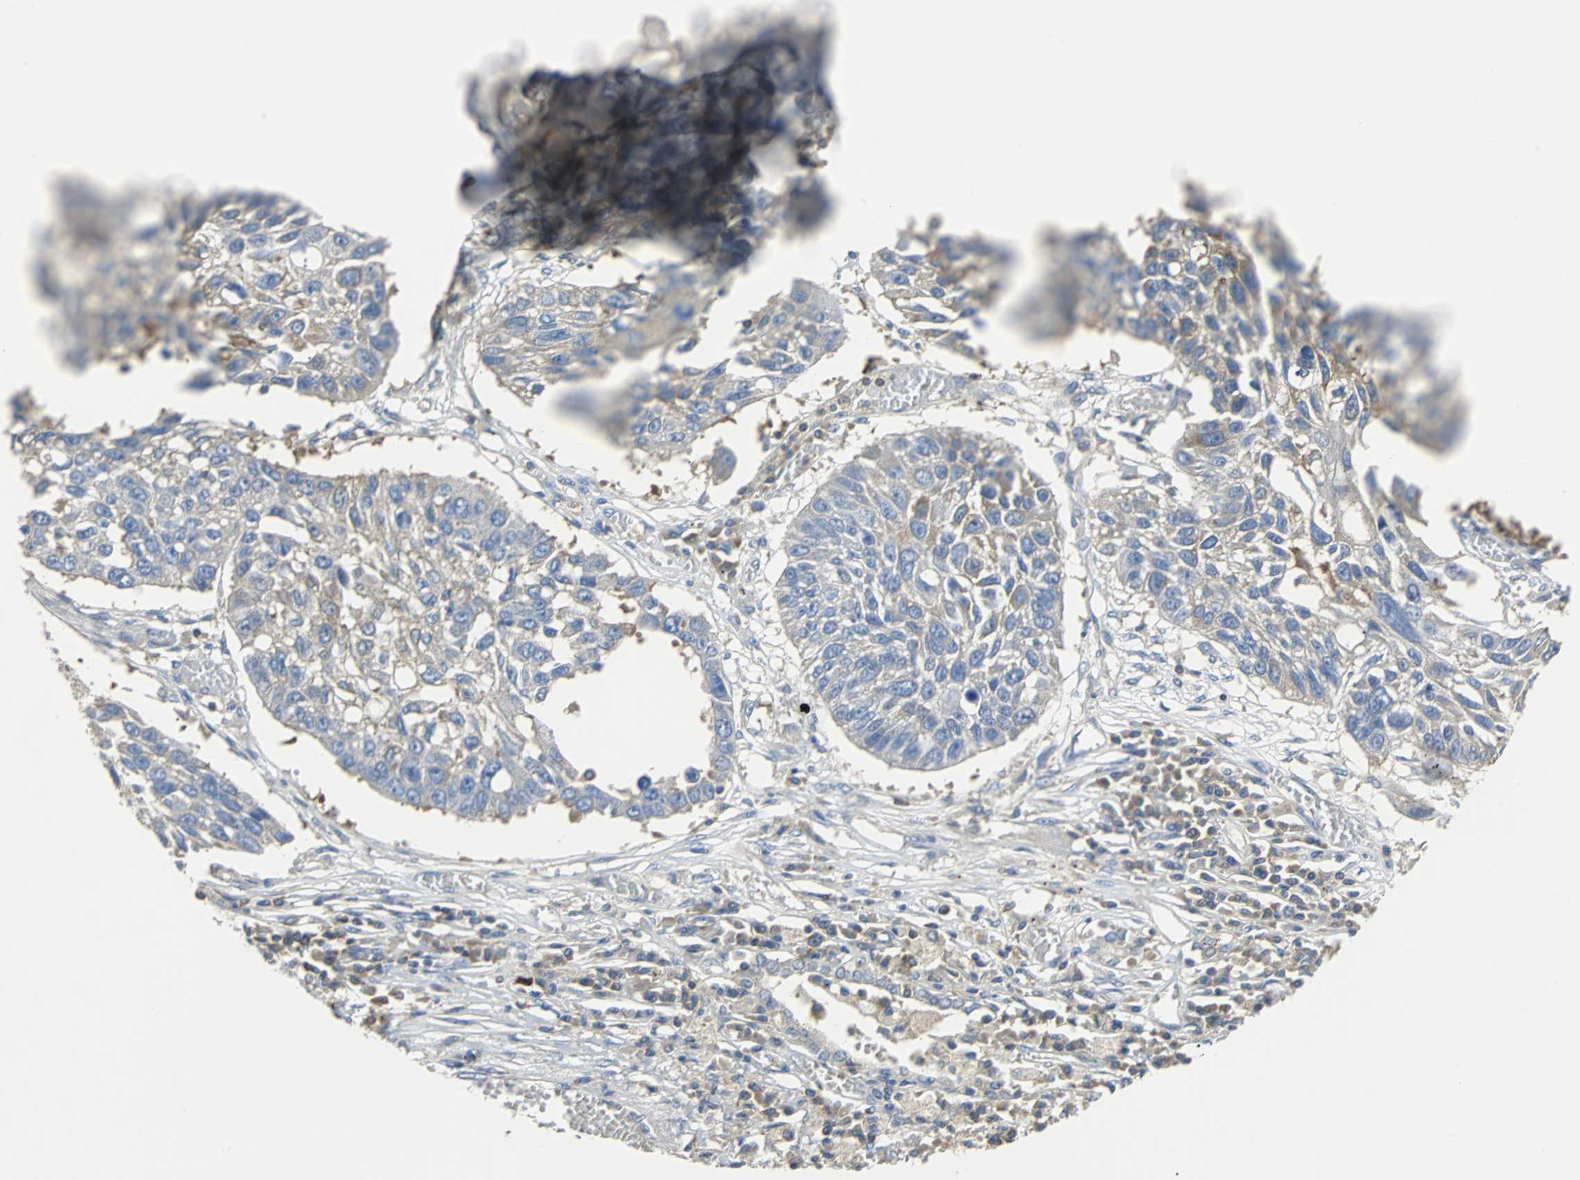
{"staining": {"intensity": "negative", "quantity": "none", "location": "none"}, "tissue": "lung cancer", "cell_type": "Tumor cells", "image_type": "cancer", "snomed": [{"axis": "morphology", "description": "Squamous cell carcinoma, NOS"}, {"axis": "topography", "description": "Lung"}], "caption": "Lung cancer was stained to show a protein in brown. There is no significant staining in tumor cells. (Stains: DAB immunohistochemistry (IHC) with hematoxylin counter stain, Microscopy: brightfield microscopy at high magnification).", "gene": "TSC22D4", "patient": {"sex": "male", "age": 71}}